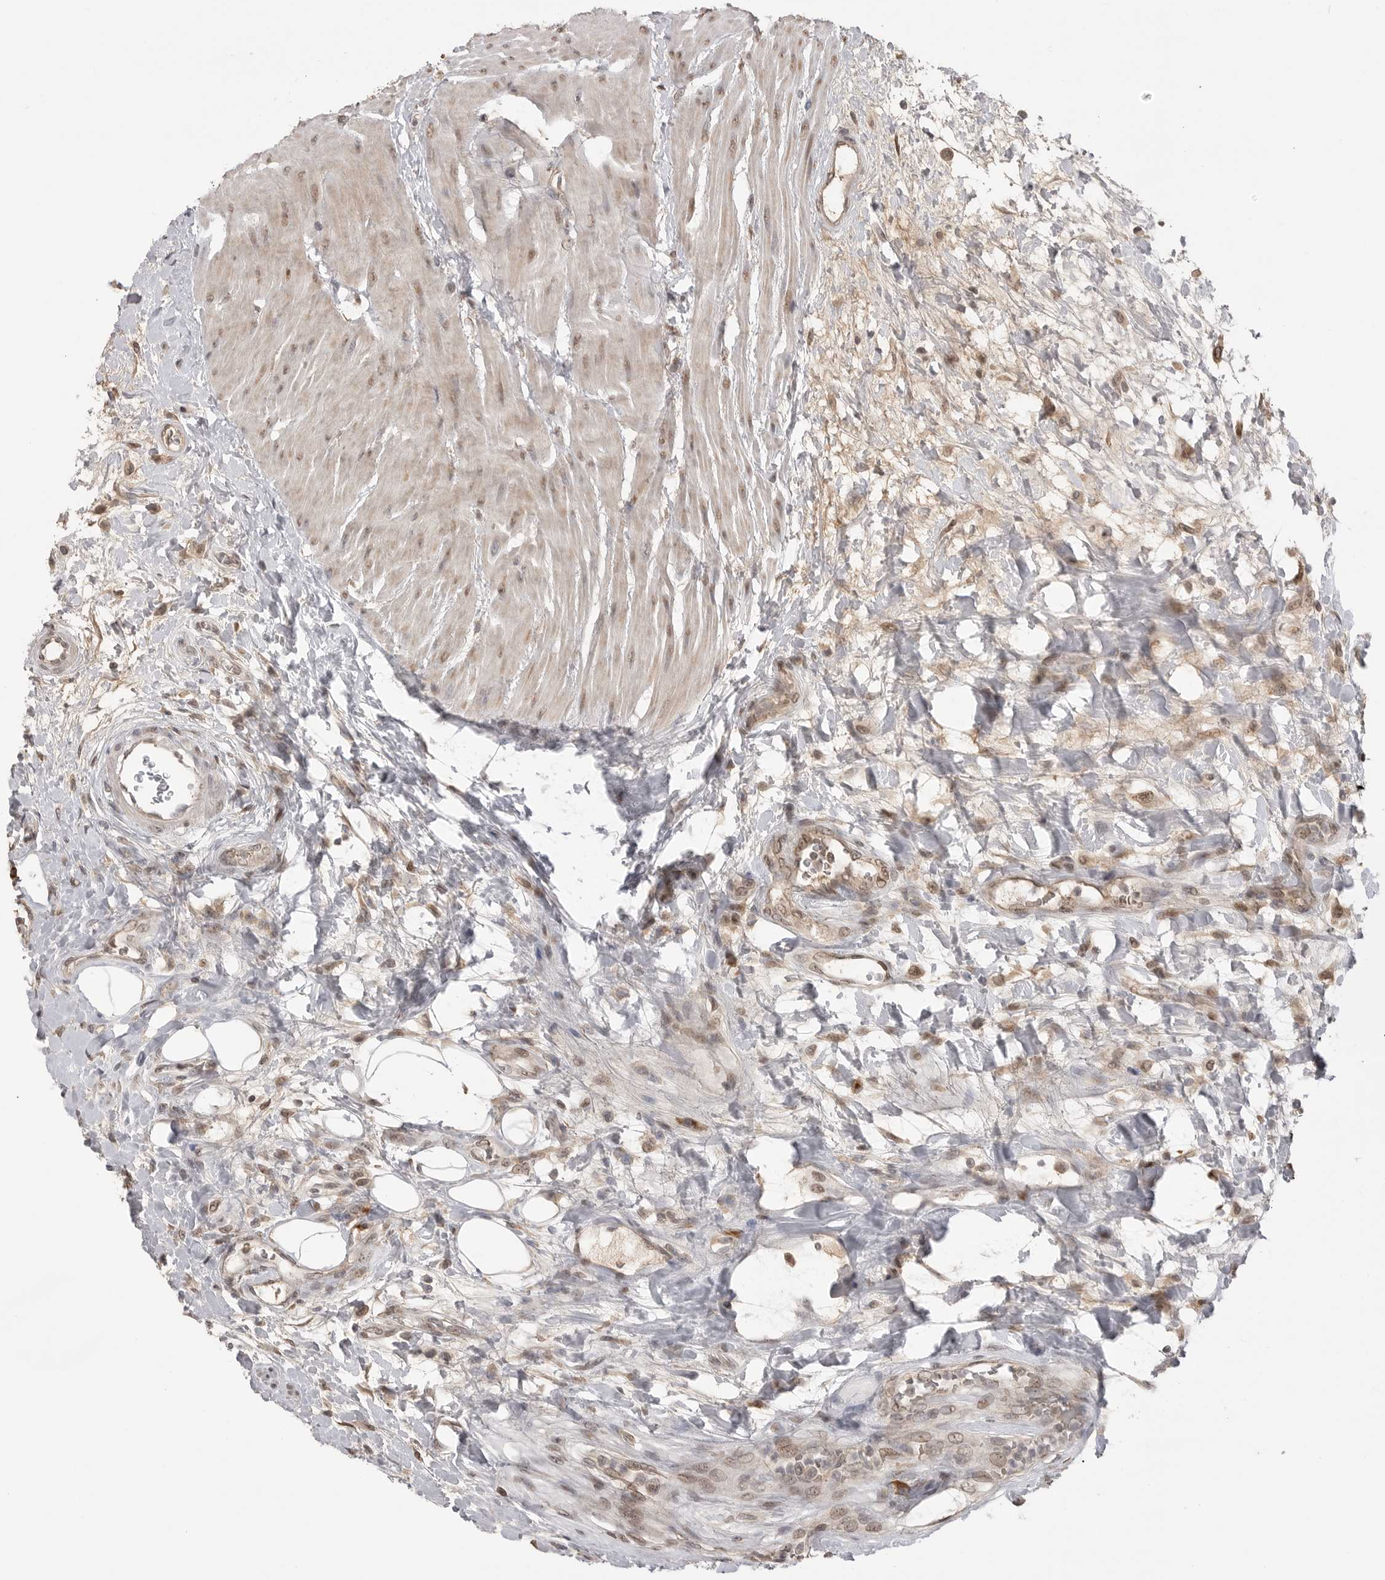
{"staining": {"intensity": "moderate", "quantity": "25%-75%", "location": "nuclear"}, "tissue": "urothelial cancer", "cell_type": "Tumor cells", "image_type": "cancer", "snomed": [{"axis": "morphology", "description": "Urothelial carcinoma, High grade"}, {"axis": "topography", "description": "Urinary bladder"}], "caption": "Urothelial carcinoma (high-grade) stained with immunohistochemistry (IHC) shows moderate nuclear positivity in approximately 25%-75% of tumor cells.", "gene": "ASPSCR1", "patient": {"sex": "male", "age": 50}}